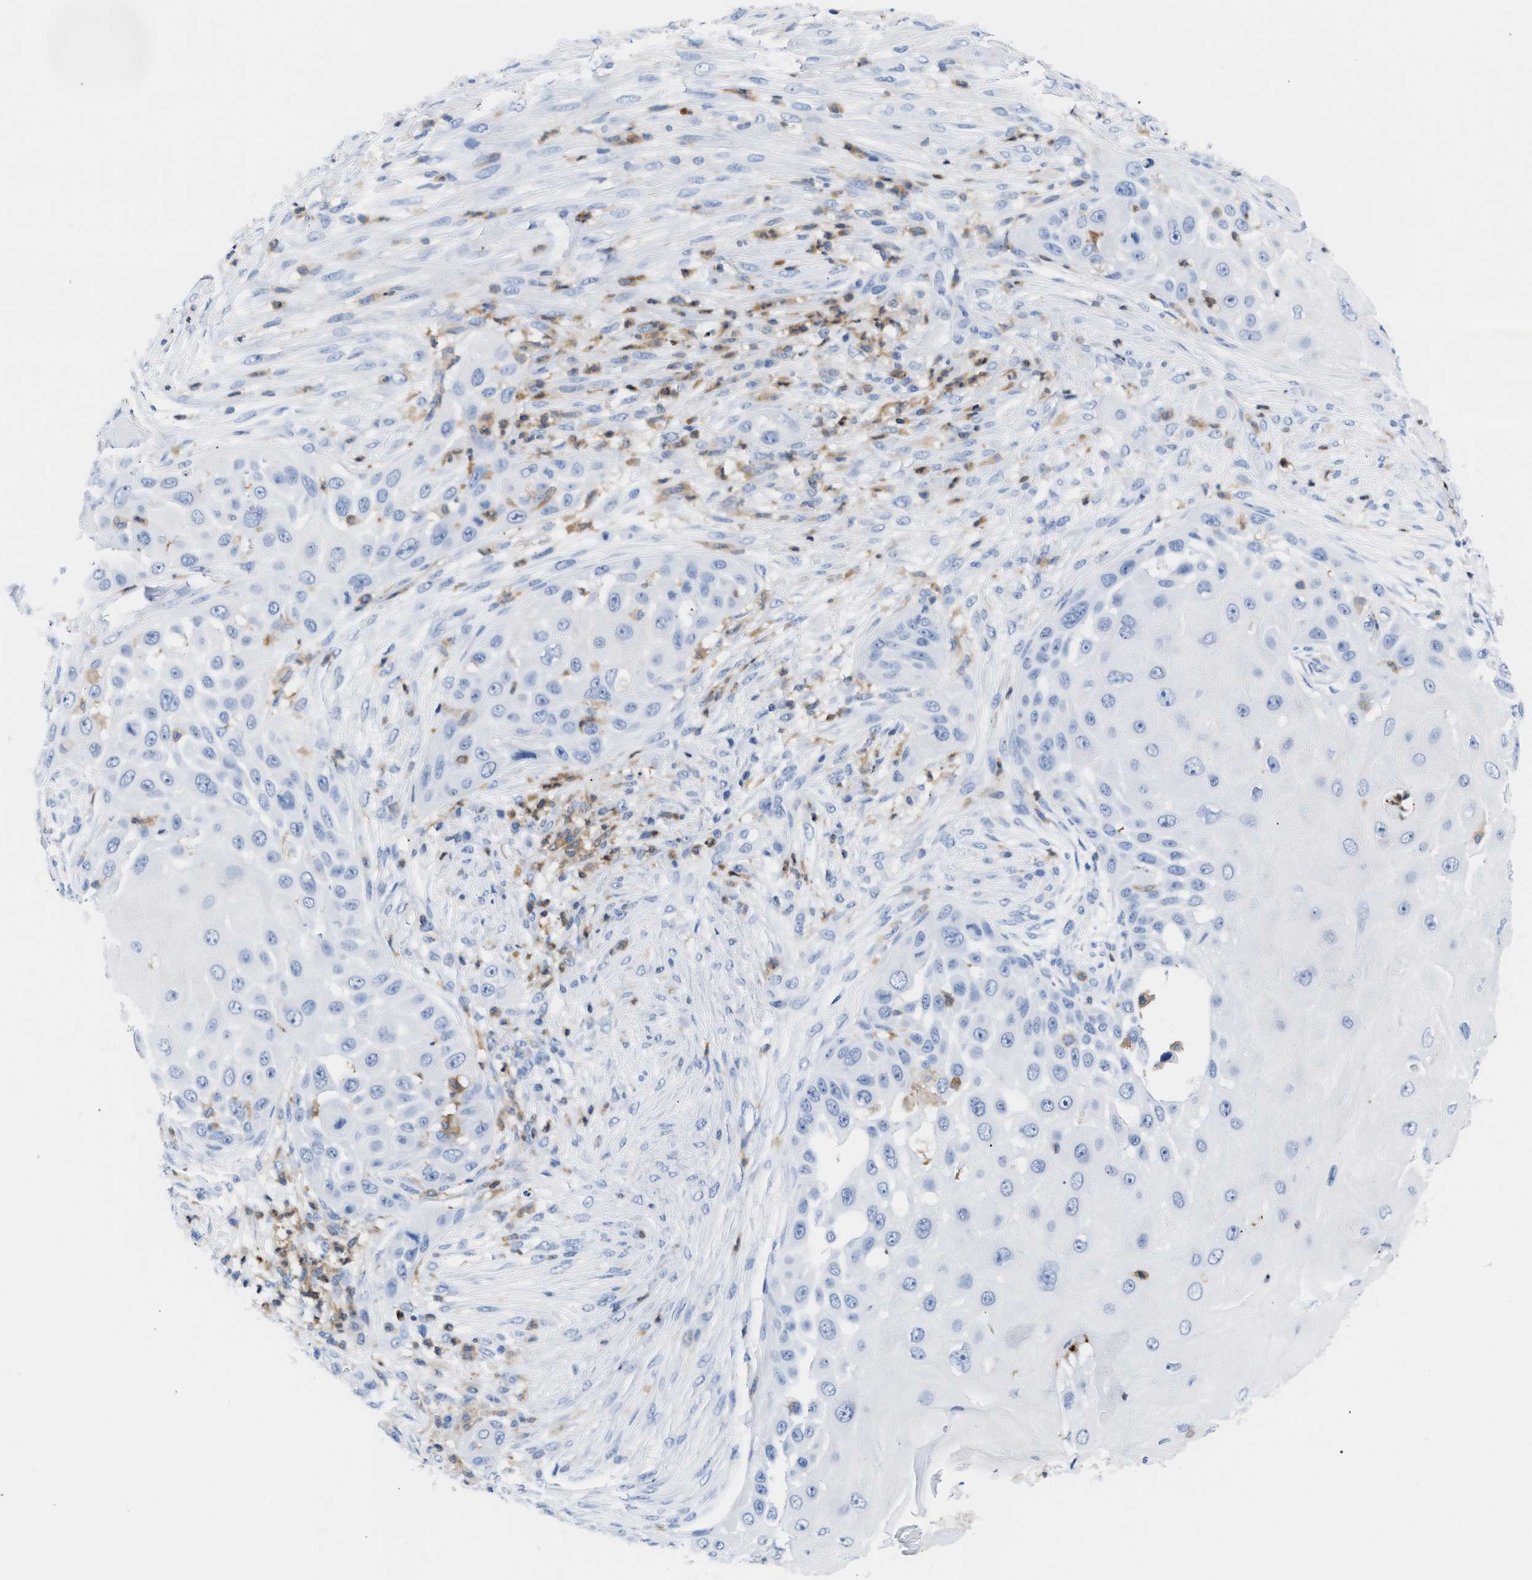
{"staining": {"intensity": "negative", "quantity": "none", "location": "none"}, "tissue": "skin cancer", "cell_type": "Tumor cells", "image_type": "cancer", "snomed": [{"axis": "morphology", "description": "Squamous cell carcinoma, NOS"}, {"axis": "topography", "description": "Skin"}], "caption": "Human skin cancer (squamous cell carcinoma) stained for a protein using immunohistochemistry displays no staining in tumor cells.", "gene": "LCP1", "patient": {"sex": "female", "age": 44}}